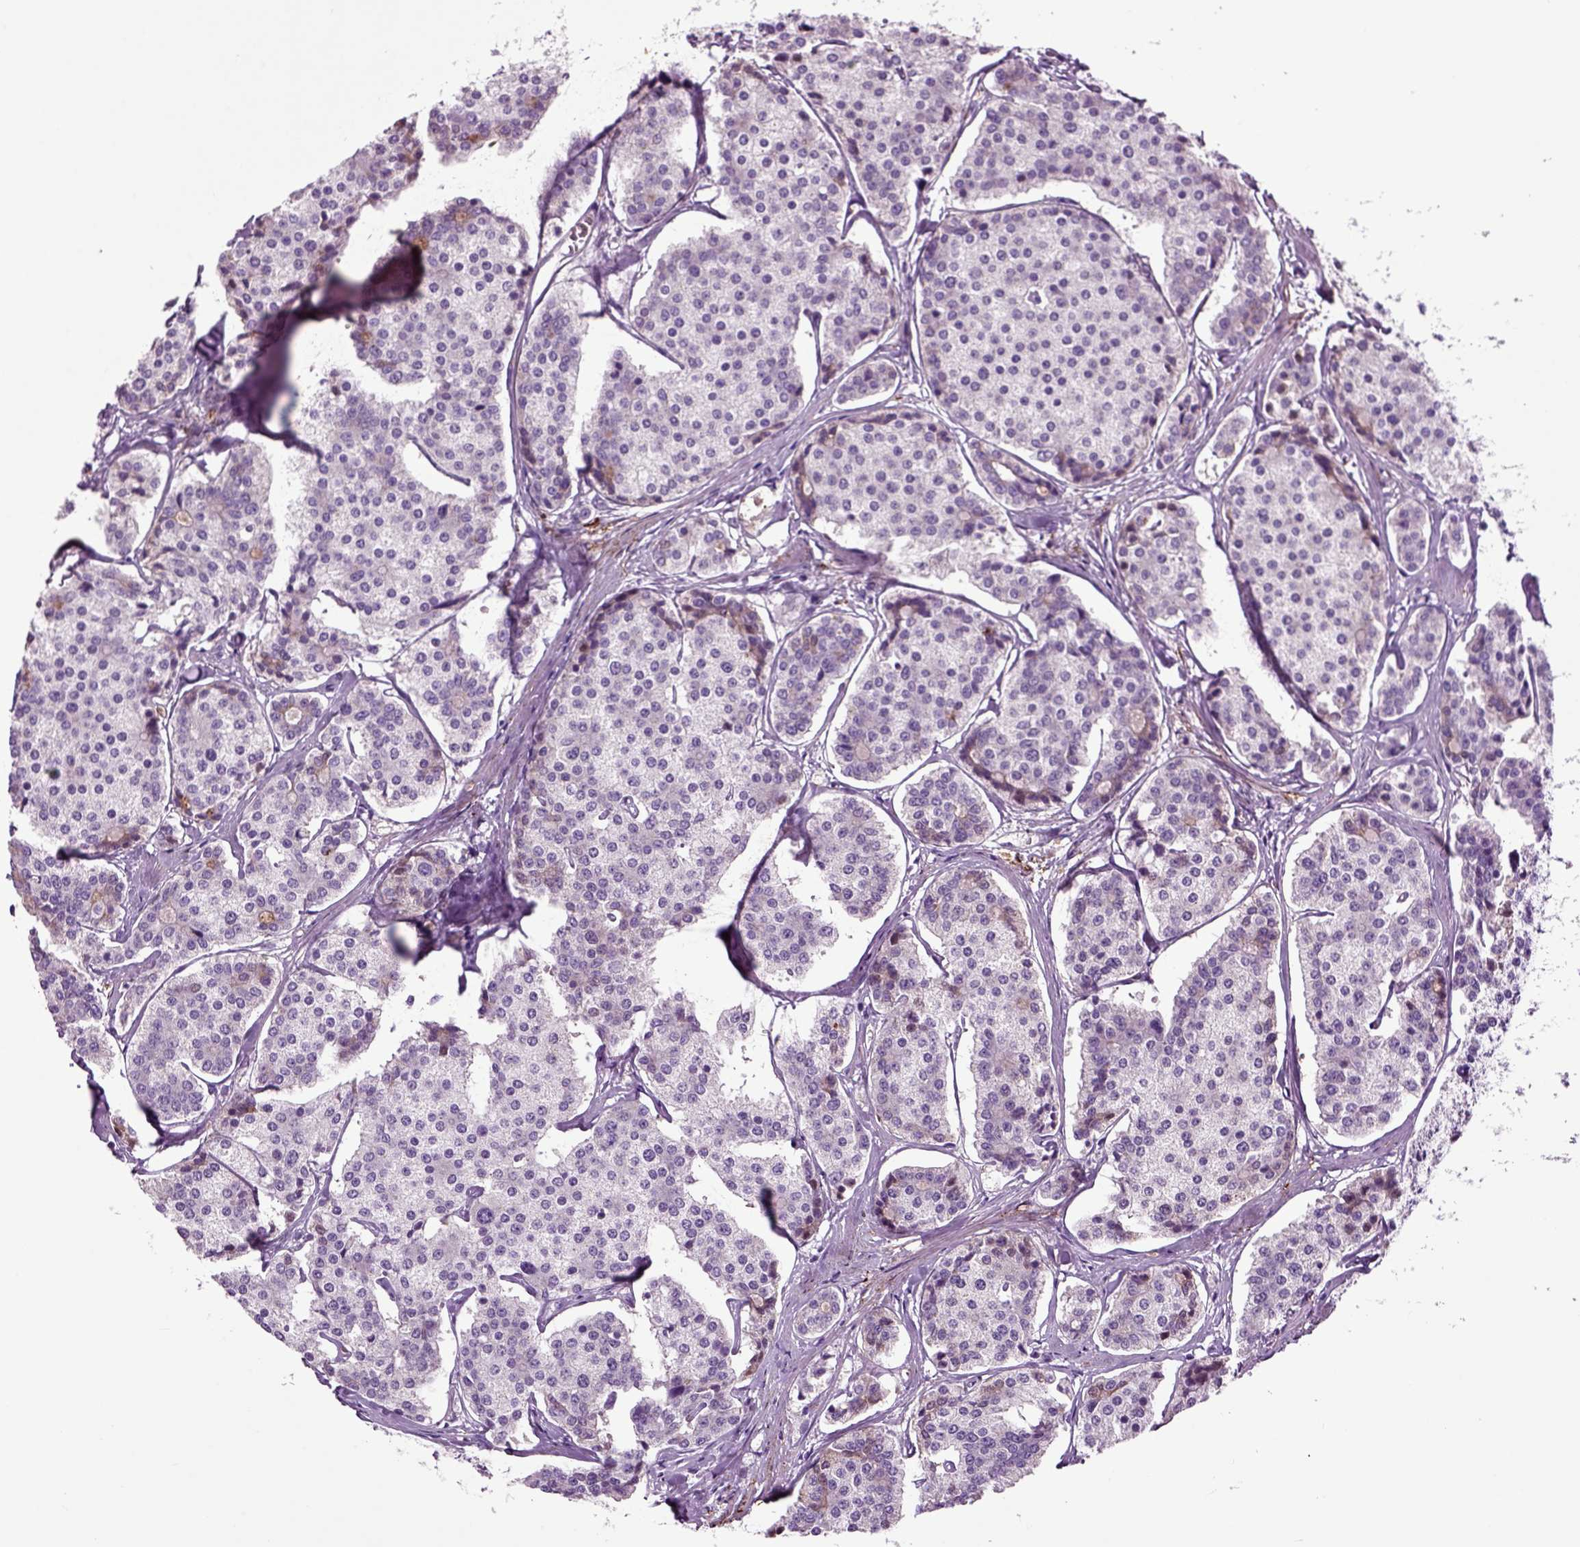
{"staining": {"intensity": "negative", "quantity": "none", "location": "none"}, "tissue": "carcinoid", "cell_type": "Tumor cells", "image_type": "cancer", "snomed": [{"axis": "morphology", "description": "Carcinoid, malignant, NOS"}, {"axis": "topography", "description": "Small intestine"}], "caption": "Tumor cells show no significant protein expression in carcinoid. (DAB immunohistochemistry (IHC), high magnification).", "gene": "SPON1", "patient": {"sex": "female", "age": 65}}